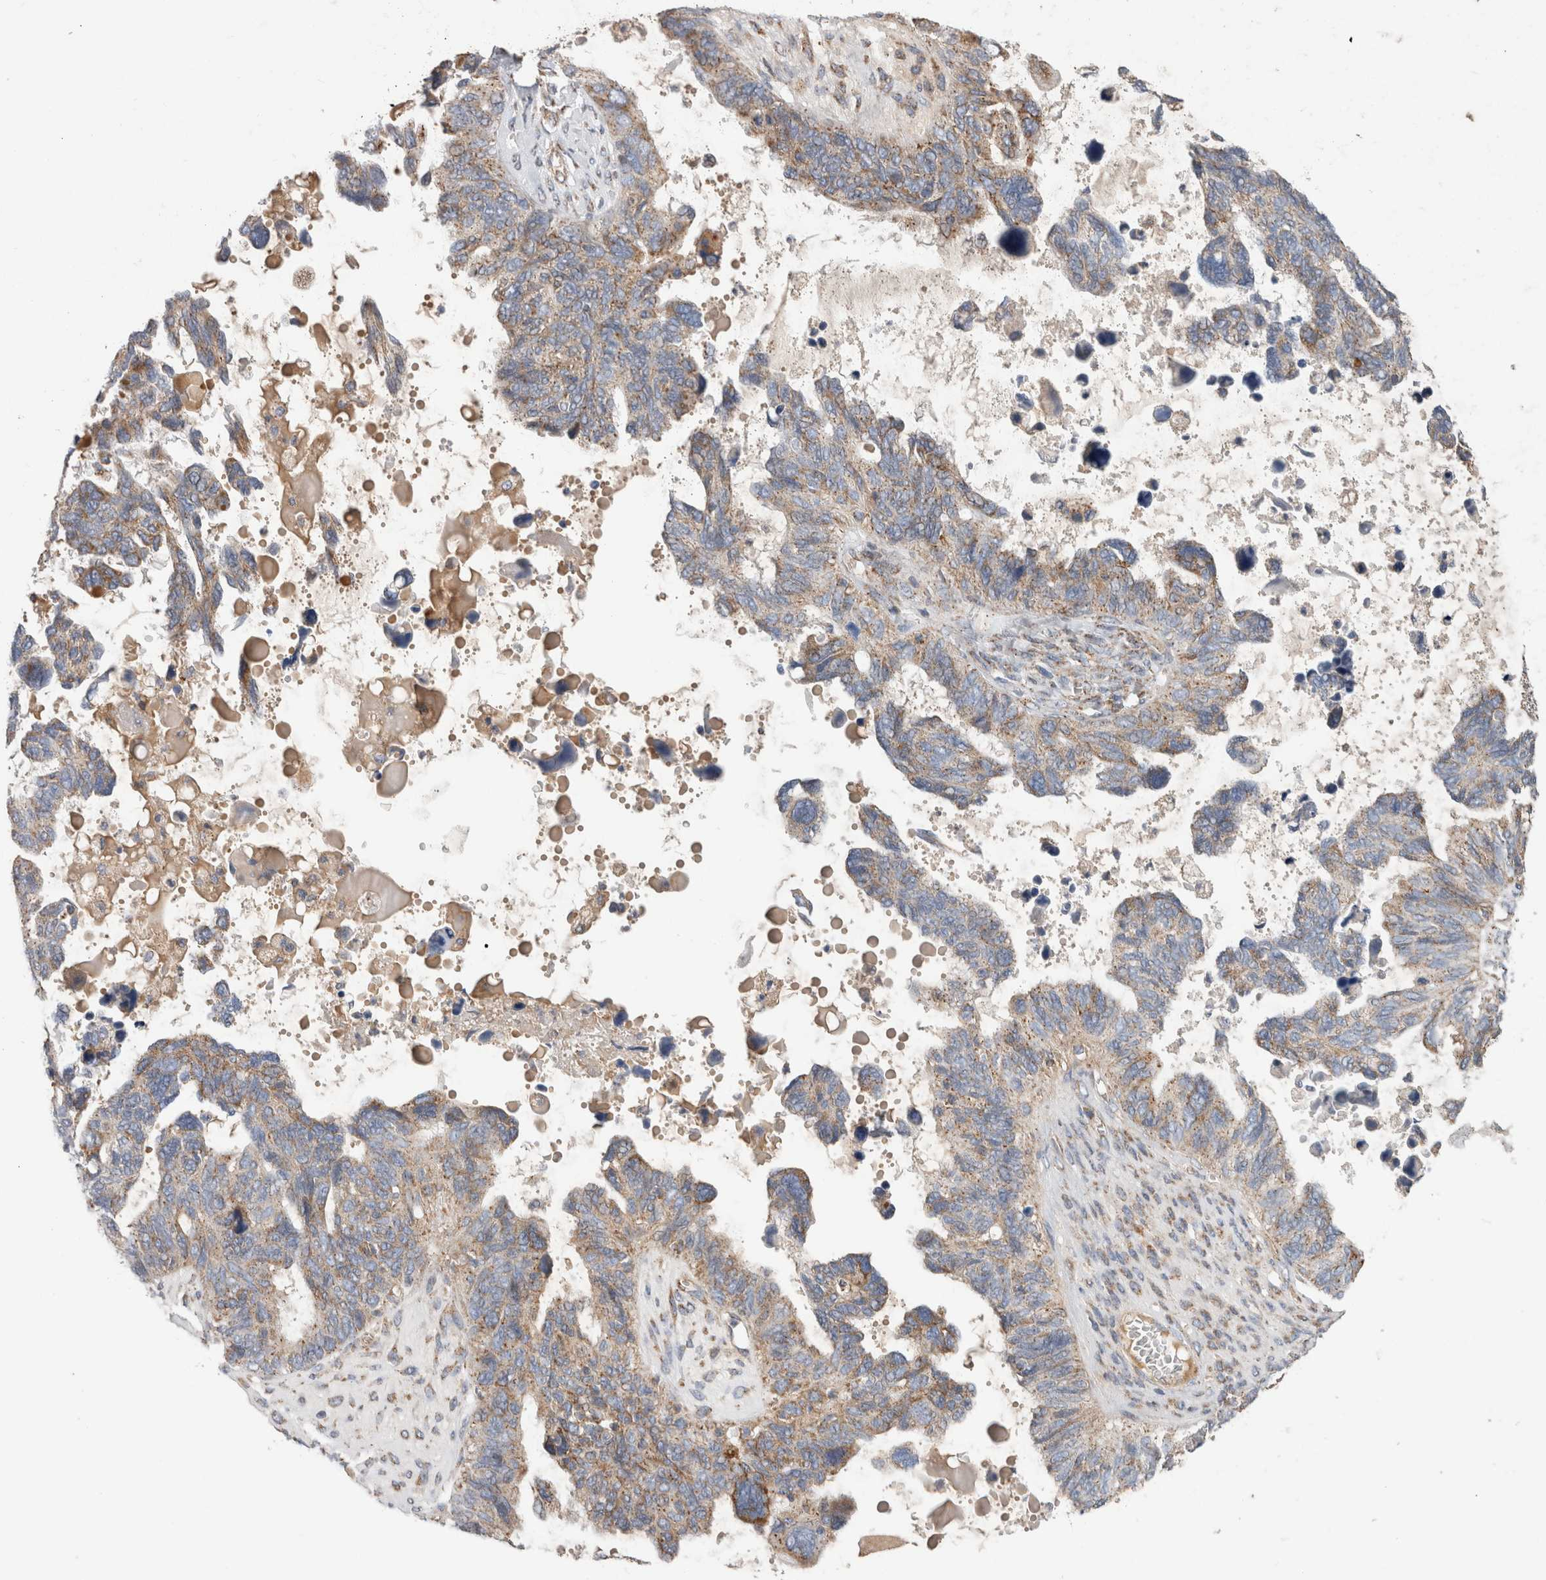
{"staining": {"intensity": "weak", "quantity": ">75%", "location": "cytoplasmic/membranous"}, "tissue": "ovarian cancer", "cell_type": "Tumor cells", "image_type": "cancer", "snomed": [{"axis": "morphology", "description": "Cystadenocarcinoma, serous, NOS"}, {"axis": "topography", "description": "Ovary"}], "caption": "Human ovarian cancer (serous cystadenocarcinoma) stained for a protein (brown) displays weak cytoplasmic/membranous positive staining in about >75% of tumor cells.", "gene": "IARS2", "patient": {"sex": "female", "age": 79}}